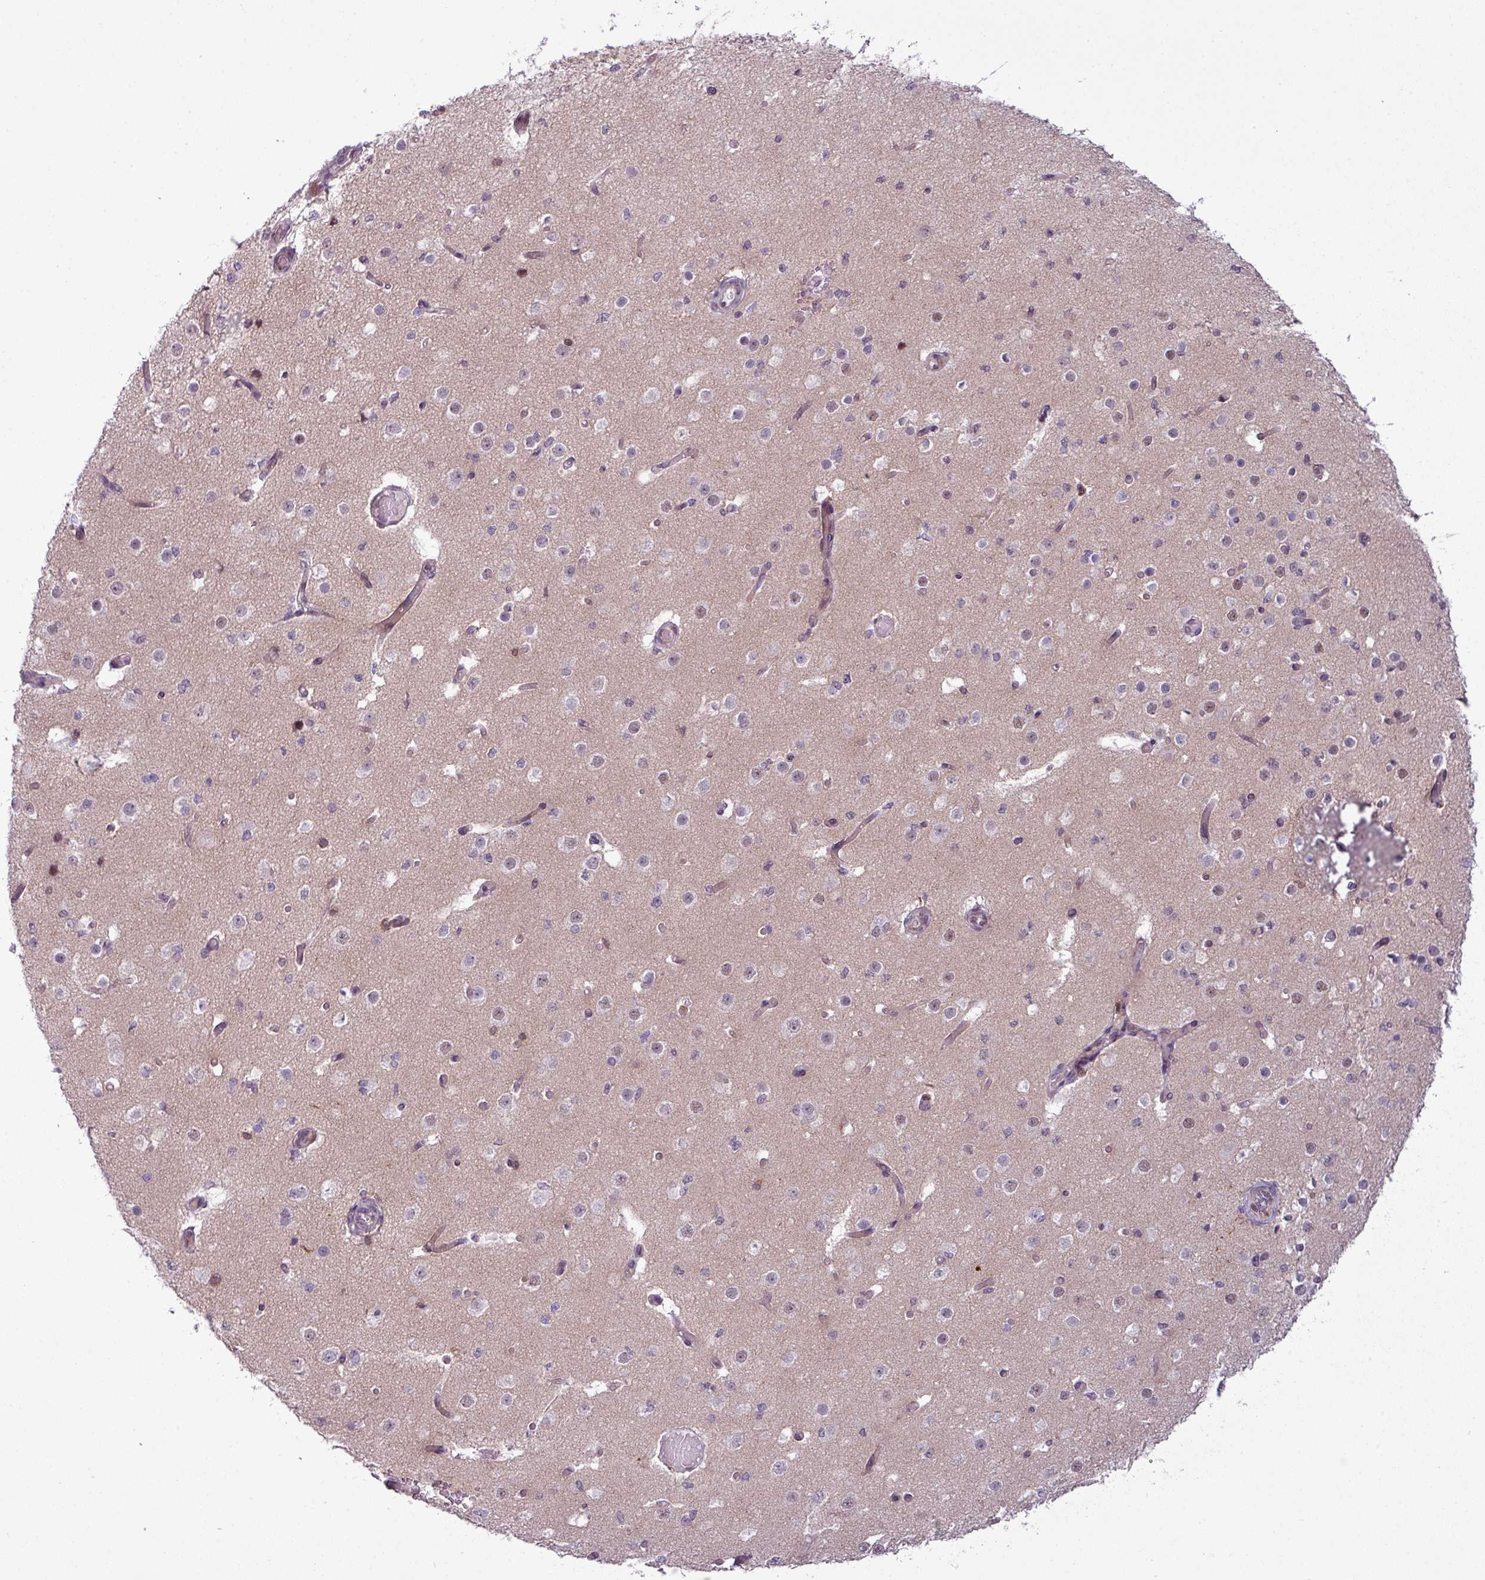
{"staining": {"intensity": "weak", "quantity": "<25%", "location": "cytoplasmic/membranous"}, "tissue": "cerebral cortex", "cell_type": "Endothelial cells", "image_type": "normal", "snomed": [{"axis": "morphology", "description": "Normal tissue, NOS"}, {"axis": "morphology", "description": "Inflammation, NOS"}, {"axis": "topography", "description": "Cerebral cortex"}], "caption": "Micrograph shows no protein positivity in endothelial cells of unremarkable cerebral cortex.", "gene": "ZC2HC1C", "patient": {"sex": "male", "age": 6}}